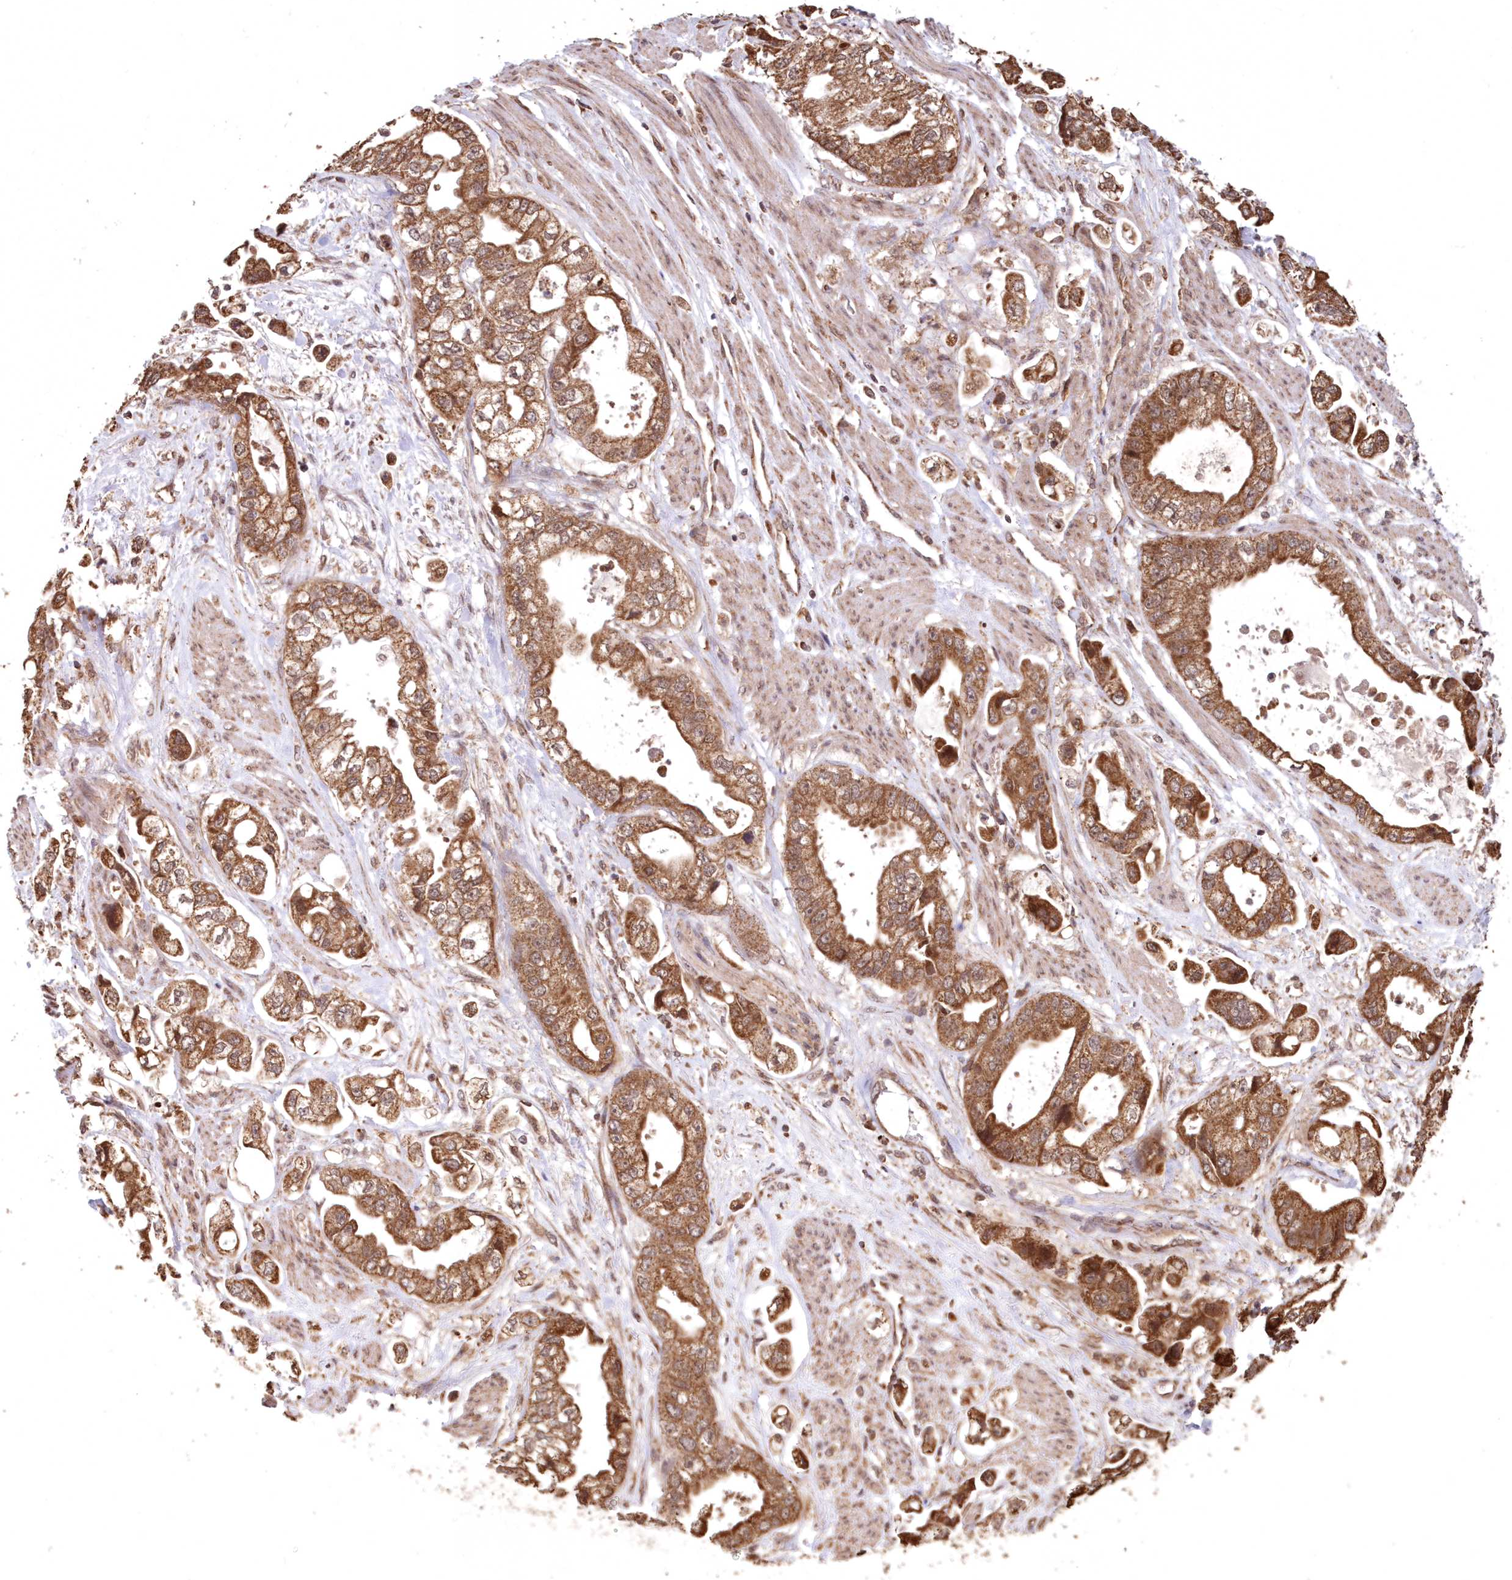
{"staining": {"intensity": "moderate", "quantity": ">75%", "location": "cytoplasmic/membranous"}, "tissue": "stomach cancer", "cell_type": "Tumor cells", "image_type": "cancer", "snomed": [{"axis": "morphology", "description": "Adenocarcinoma, NOS"}, {"axis": "topography", "description": "Stomach"}], "caption": "IHC staining of stomach cancer (adenocarcinoma), which demonstrates medium levels of moderate cytoplasmic/membranous staining in about >75% of tumor cells indicating moderate cytoplasmic/membranous protein staining. The staining was performed using DAB (brown) for protein detection and nuclei were counterstained in hematoxylin (blue).", "gene": "PCBP1", "patient": {"sex": "male", "age": 62}}